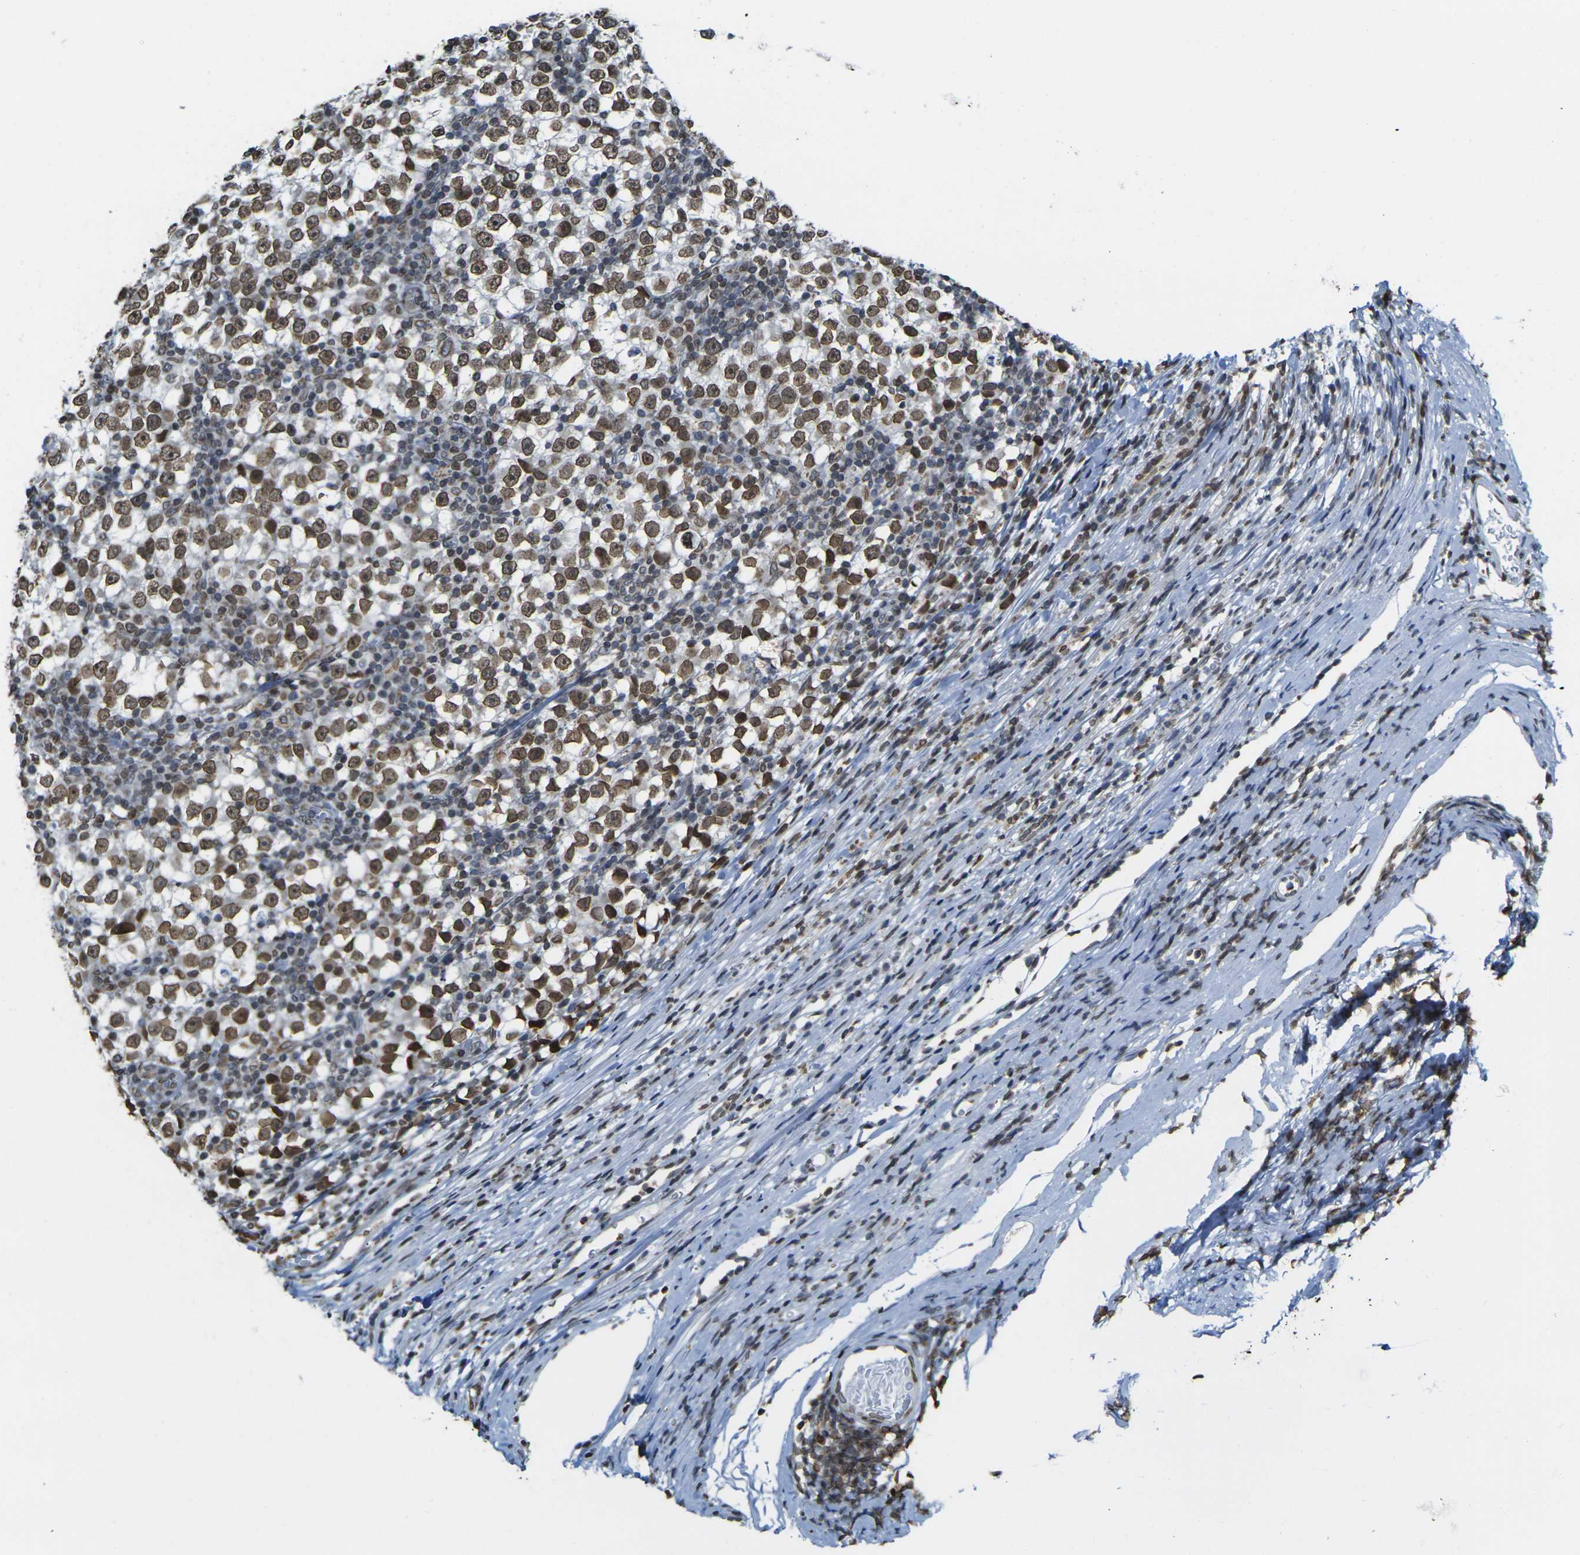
{"staining": {"intensity": "strong", "quantity": ">75%", "location": "cytoplasmic/membranous,nuclear"}, "tissue": "testis cancer", "cell_type": "Tumor cells", "image_type": "cancer", "snomed": [{"axis": "morphology", "description": "Seminoma, NOS"}, {"axis": "topography", "description": "Testis"}], "caption": "Brown immunohistochemical staining in testis cancer shows strong cytoplasmic/membranous and nuclear expression in about >75% of tumor cells.", "gene": "BRDT", "patient": {"sex": "male", "age": 65}}